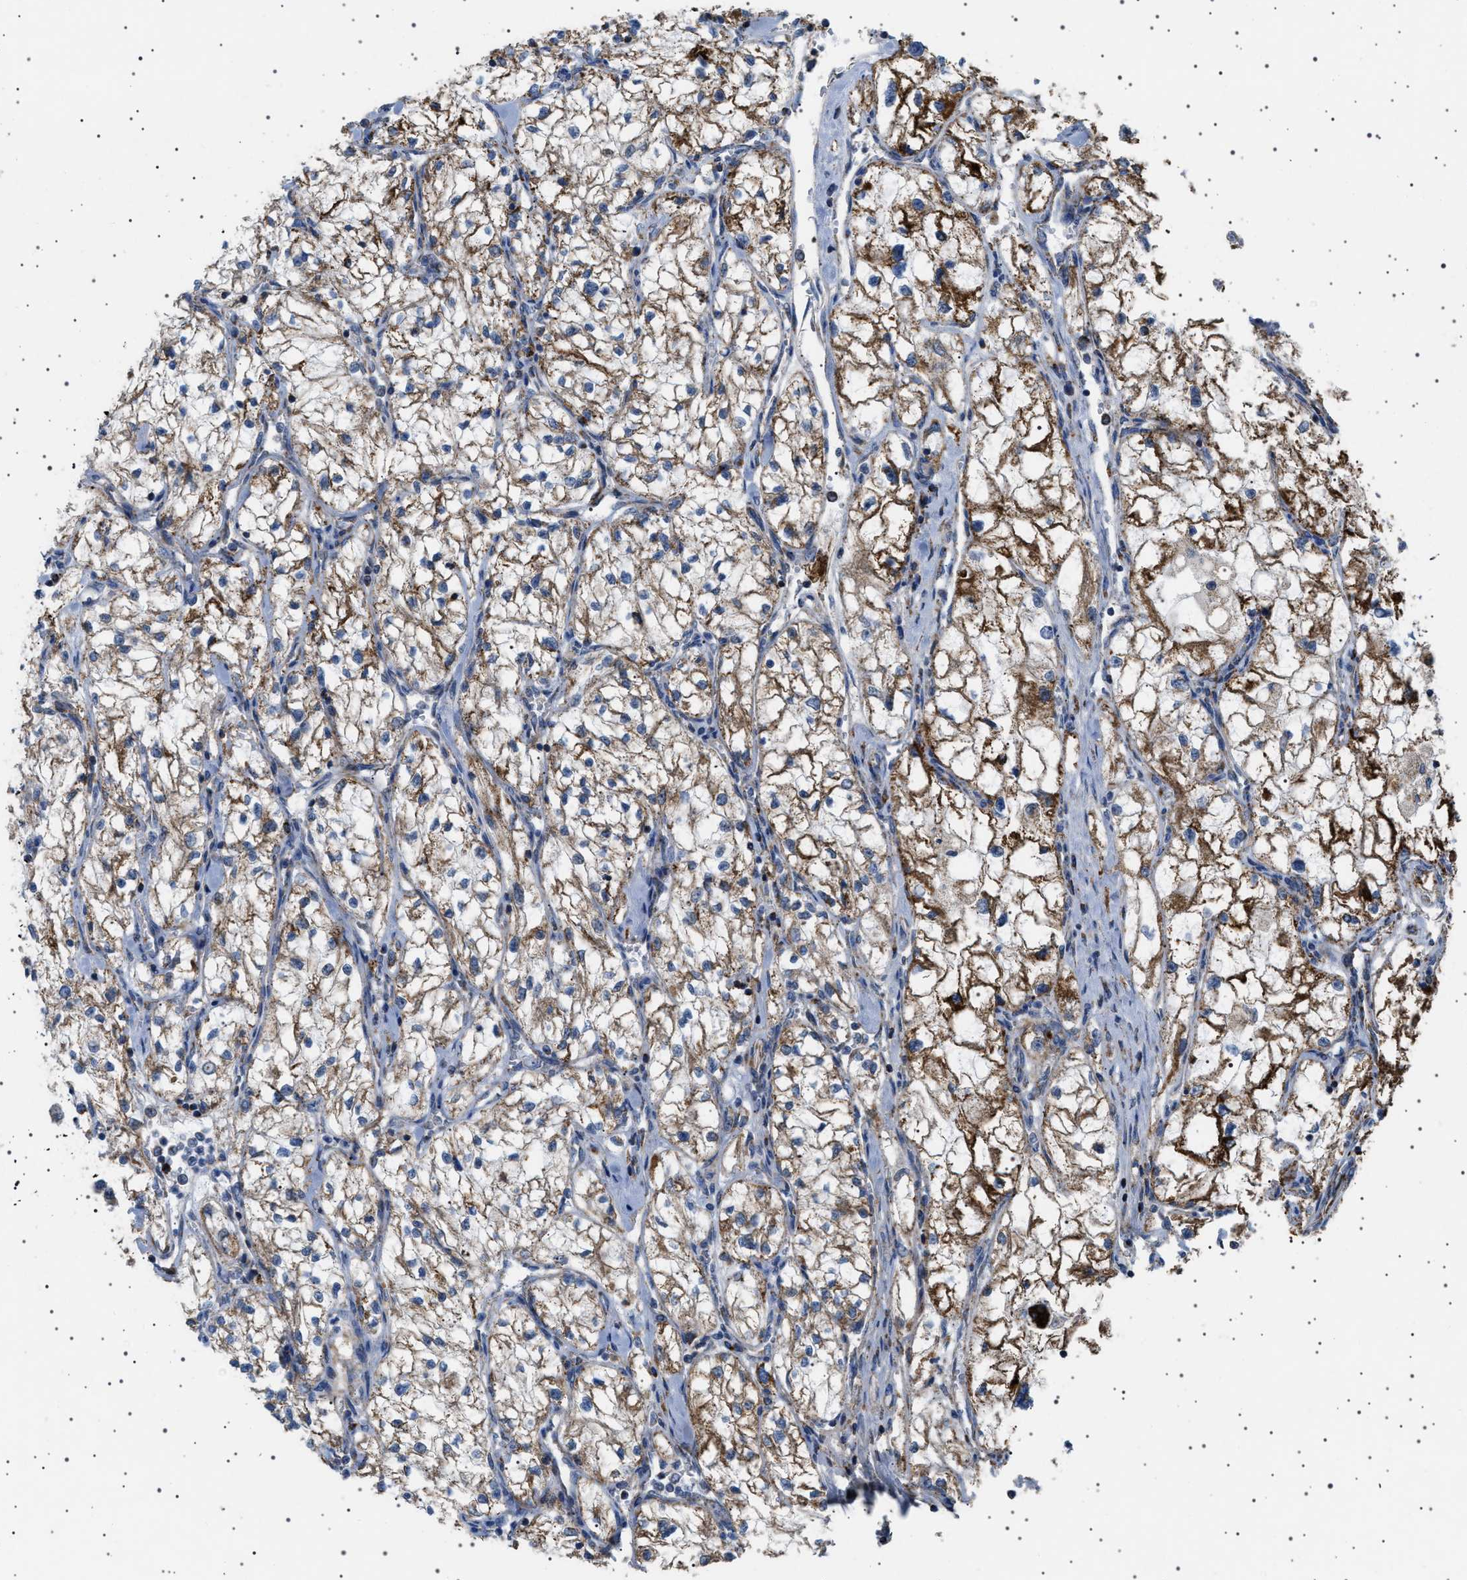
{"staining": {"intensity": "strong", "quantity": "25%-75%", "location": "cytoplasmic/membranous"}, "tissue": "renal cancer", "cell_type": "Tumor cells", "image_type": "cancer", "snomed": [{"axis": "morphology", "description": "Adenocarcinoma, NOS"}, {"axis": "topography", "description": "Kidney"}], "caption": "This image shows immunohistochemistry staining of human renal cancer (adenocarcinoma), with high strong cytoplasmic/membranous staining in approximately 25%-75% of tumor cells.", "gene": "UBXN8", "patient": {"sex": "female", "age": 70}}